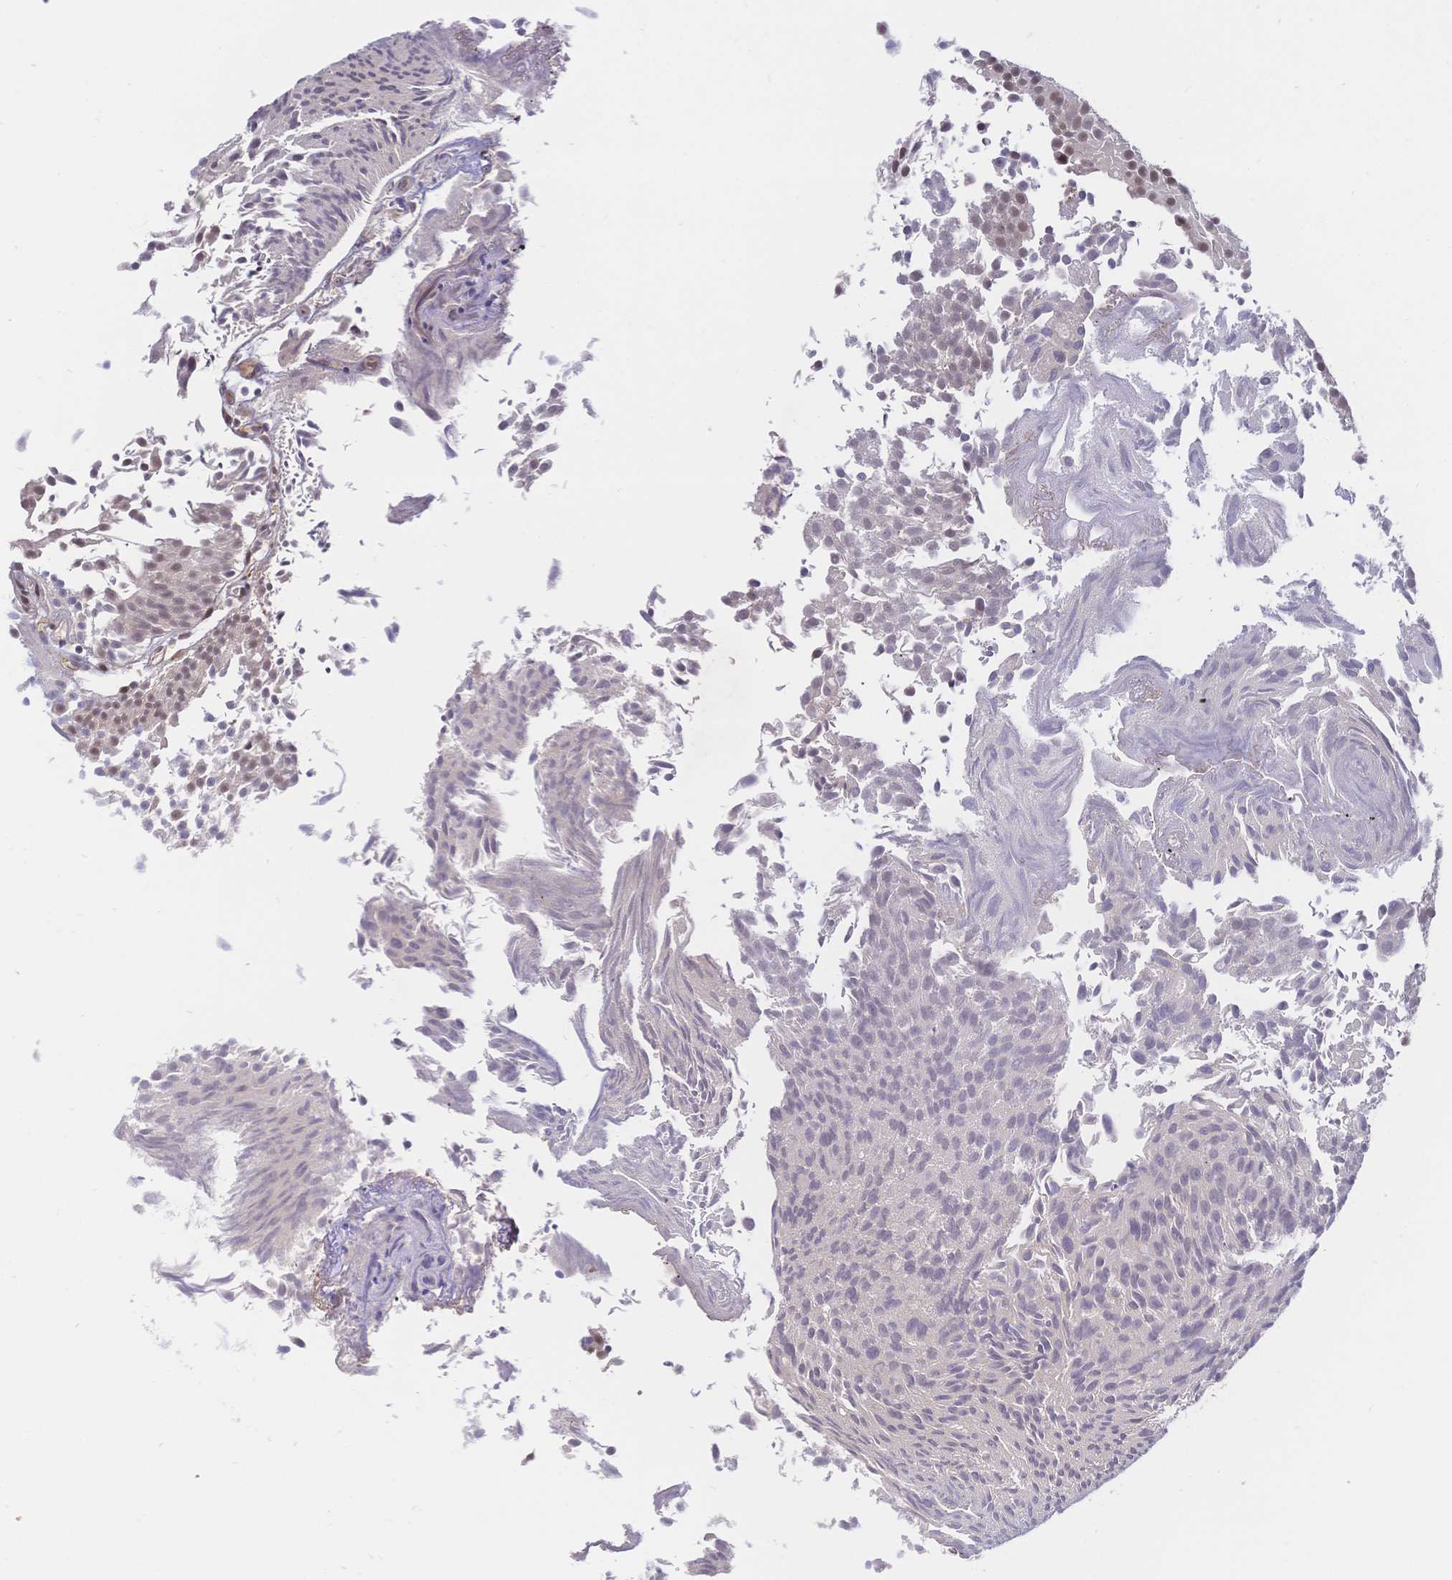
{"staining": {"intensity": "weak", "quantity": "25%-75%", "location": "nuclear"}, "tissue": "urothelial cancer", "cell_type": "Tumor cells", "image_type": "cancer", "snomed": [{"axis": "morphology", "description": "Urothelial carcinoma, Low grade"}, {"axis": "topography", "description": "Urinary bladder"}], "caption": "The photomicrograph demonstrates a brown stain indicating the presence of a protein in the nuclear of tumor cells in low-grade urothelial carcinoma.", "gene": "LMO4", "patient": {"sex": "male", "age": 80}}